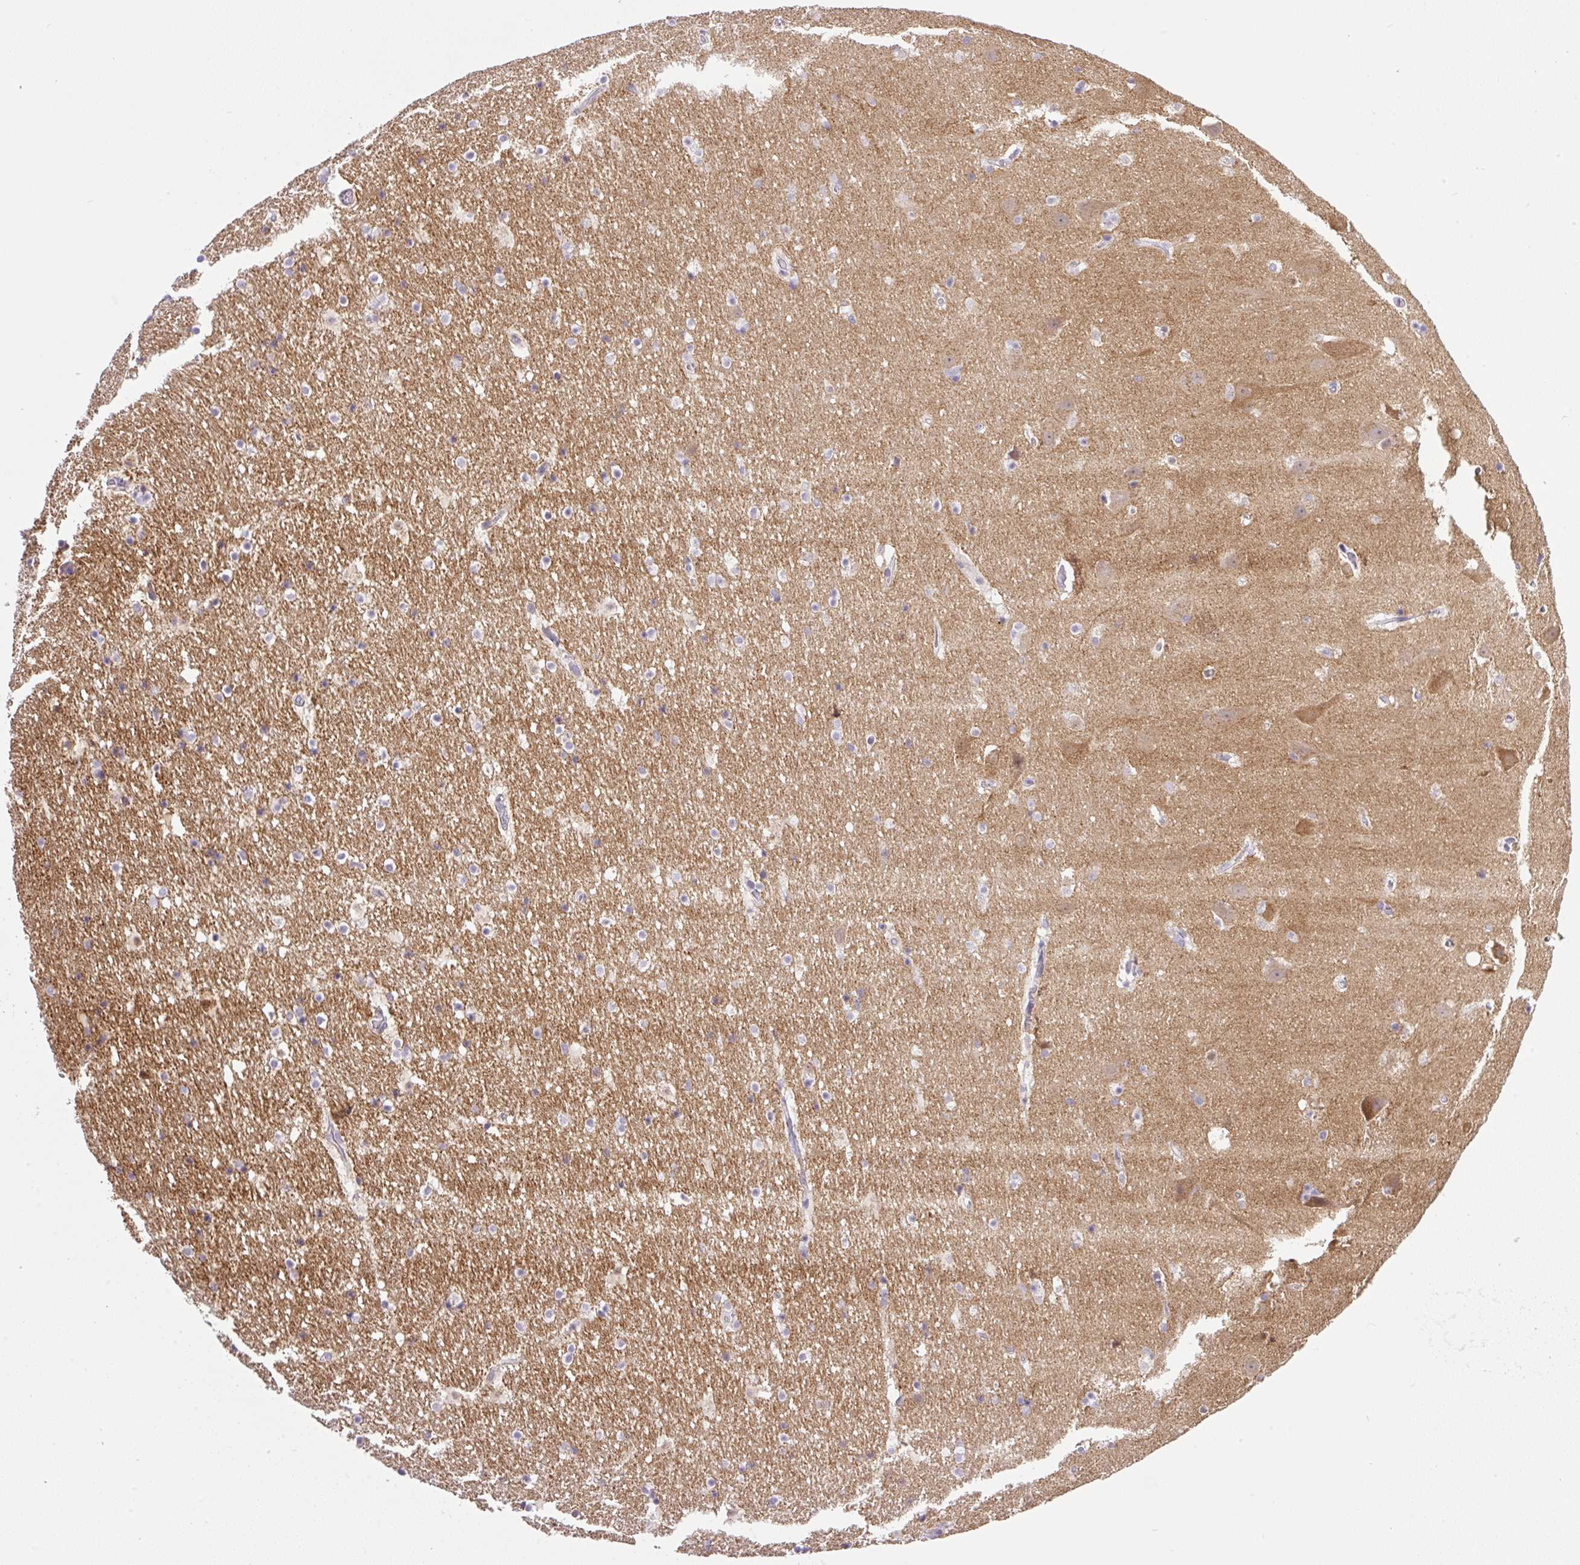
{"staining": {"intensity": "negative", "quantity": "none", "location": "none"}, "tissue": "hippocampus", "cell_type": "Glial cells", "image_type": "normal", "snomed": [{"axis": "morphology", "description": "Normal tissue, NOS"}, {"axis": "topography", "description": "Hippocampus"}], "caption": "Histopathology image shows no significant protein expression in glial cells of normal hippocampus.", "gene": "CAMK2A", "patient": {"sex": "male", "age": 37}}